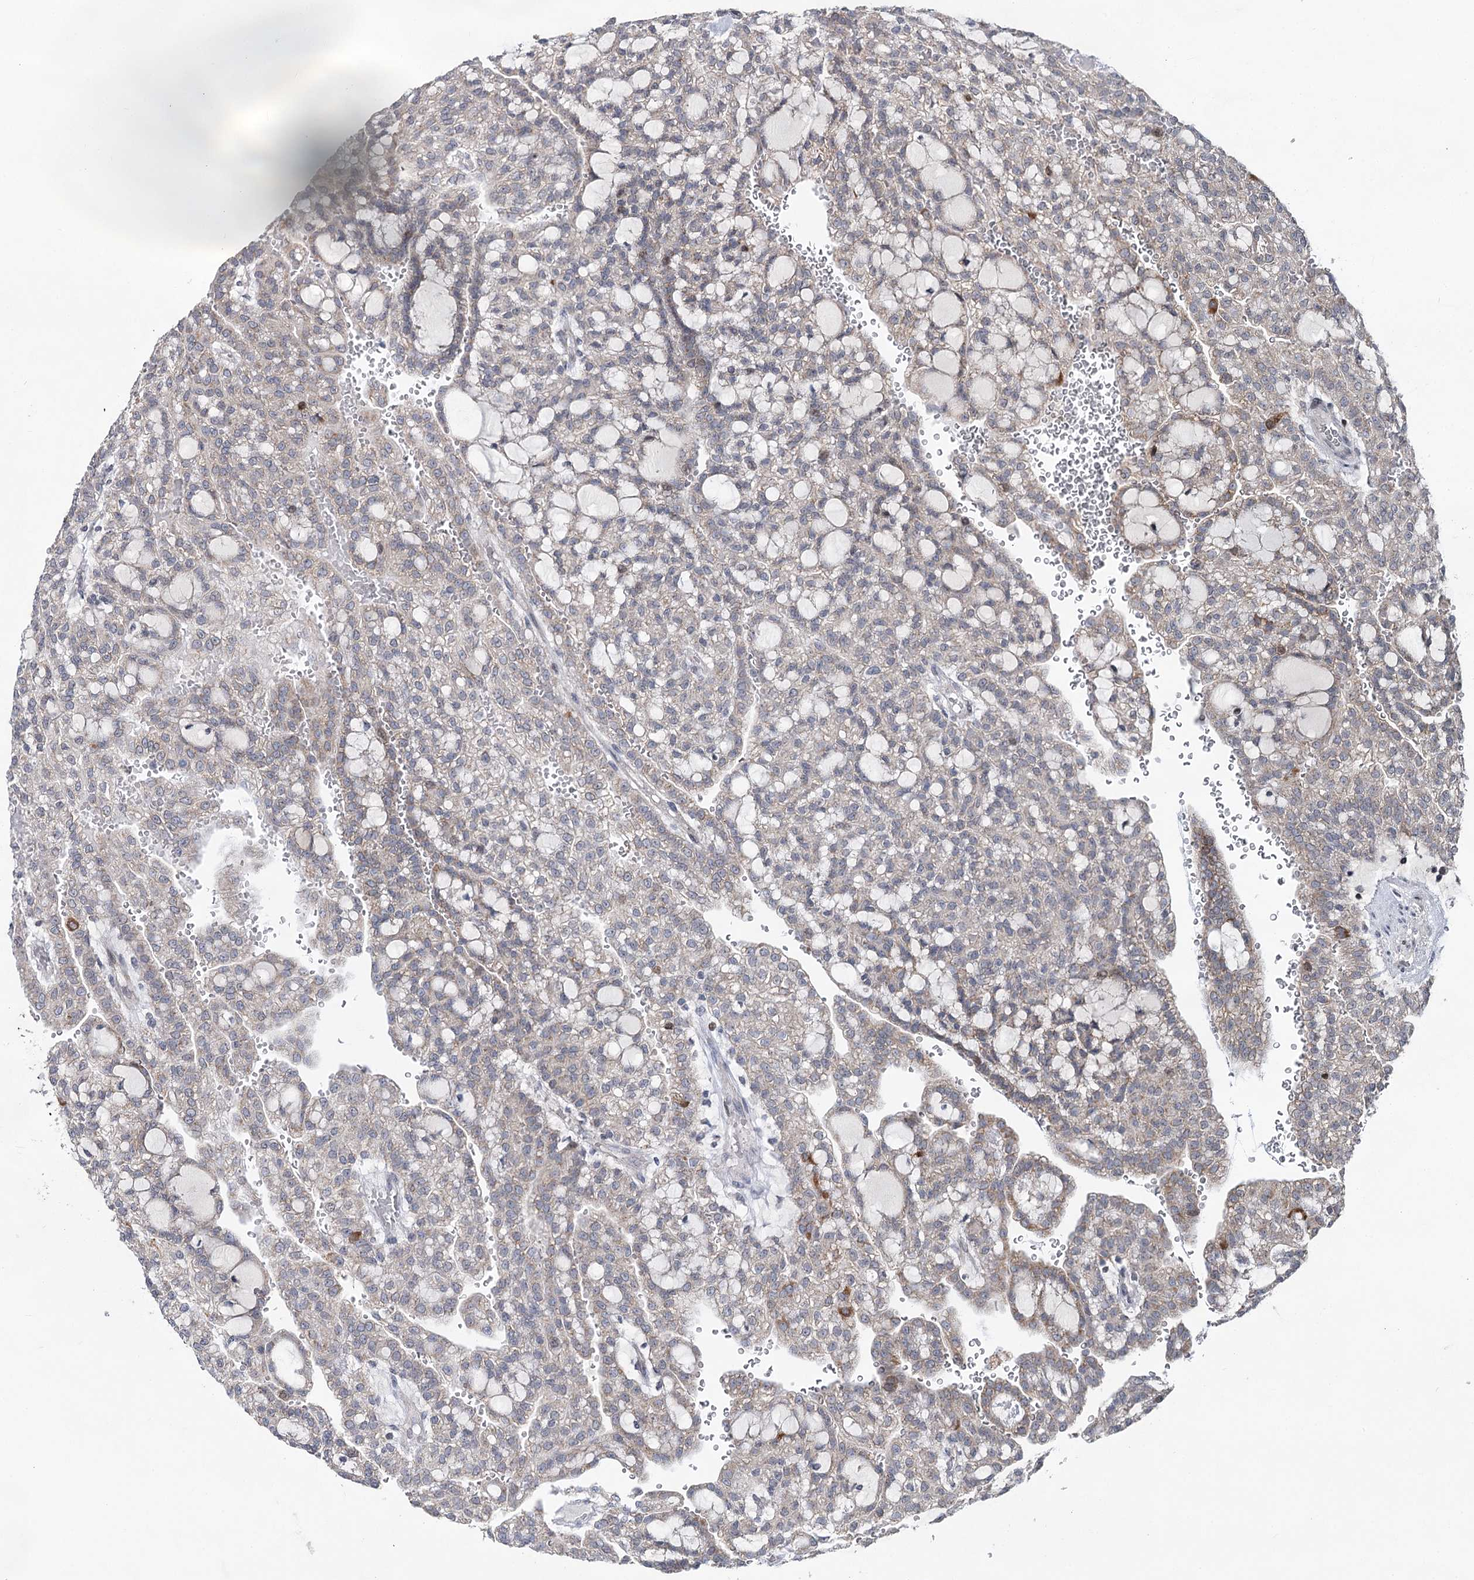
{"staining": {"intensity": "weak", "quantity": "25%-75%", "location": "cytoplasmic/membranous"}, "tissue": "renal cancer", "cell_type": "Tumor cells", "image_type": "cancer", "snomed": [{"axis": "morphology", "description": "Adenocarcinoma, NOS"}, {"axis": "topography", "description": "Kidney"}], "caption": "Renal adenocarcinoma stained with a brown dye exhibits weak cytoplasmic/membranous positive positivity in about 25%-75% of tumor cells.", "gene": "PTGR1", "patient": {"sex": "male", "age": 63}}